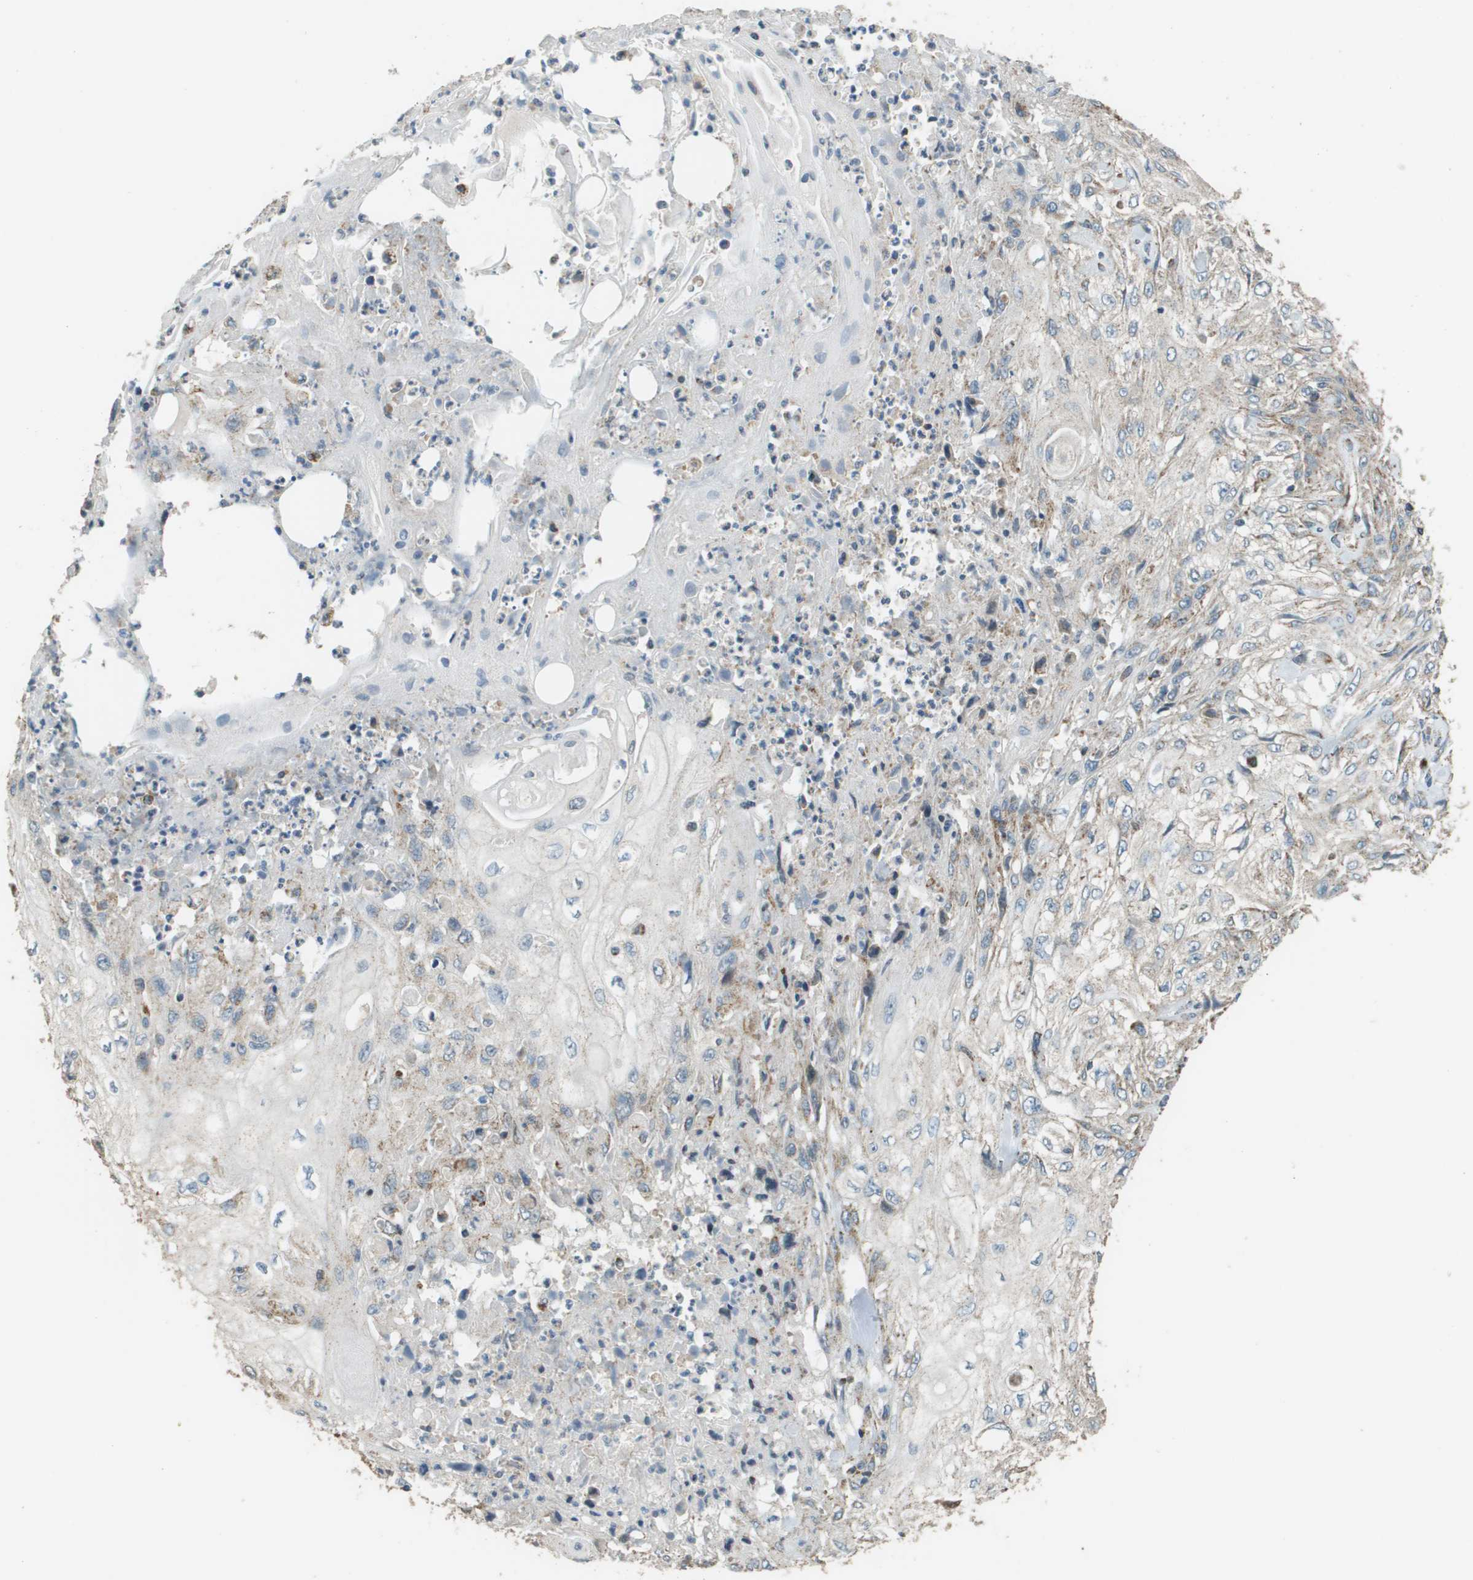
{"staining": {"intensity": "negative", "quantity": "none", "location": "none"}, "tissue": "skin cancer", "cell_type": "Tumor cells", "image_type": "cancer", "snomed": [{"axis": "morphology", "description": "Squamous cell carcinoma, NOS"}, {"axis": "topography", "description": "Skin"}], "caption": "There is no significant positivity in tumor cells of skin cancer.", "gene": "FH", "patient": {"sex": "male", "age": 75}}